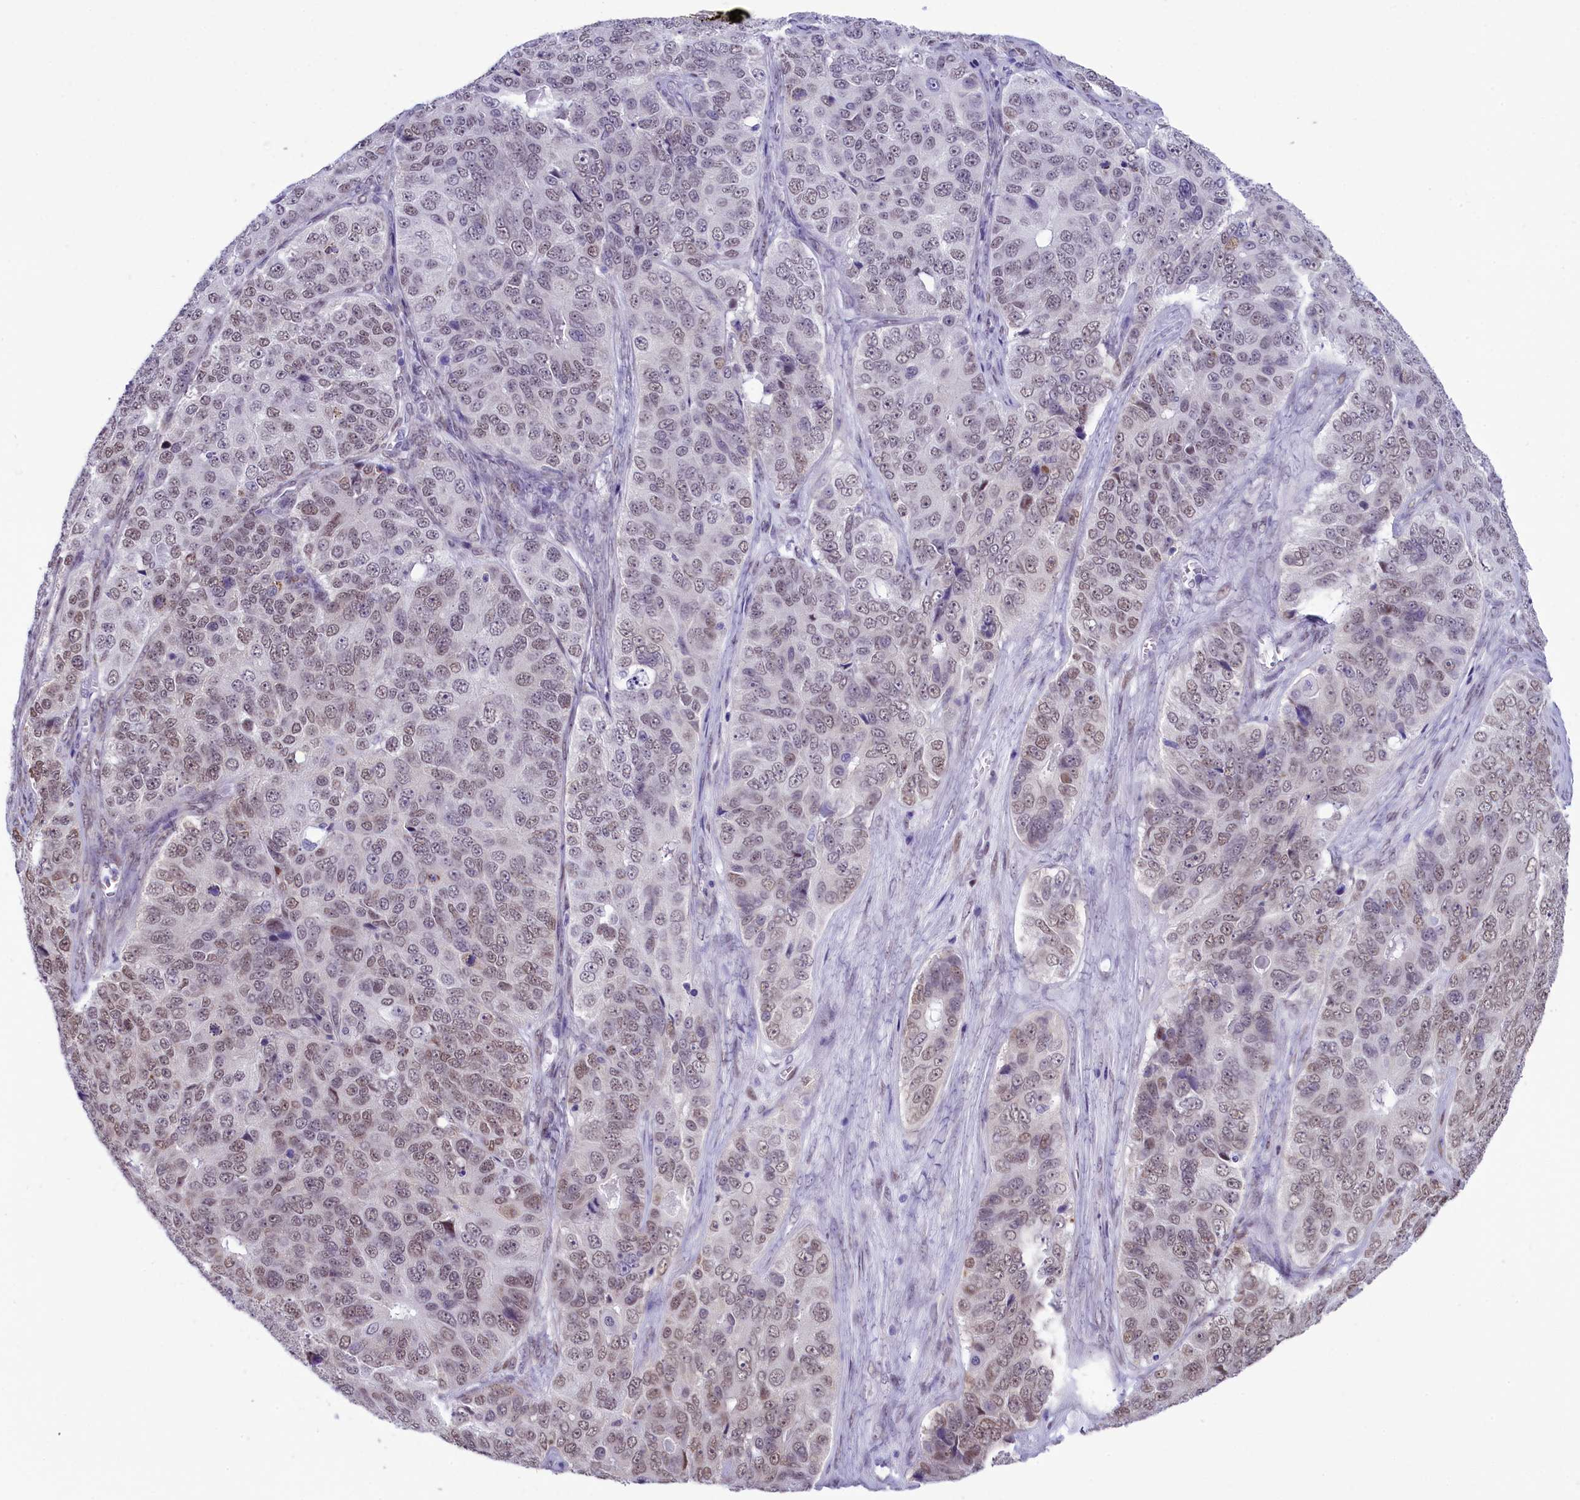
{"staining": {"intensity": "weak", "quantity": "25%-75%", "location": "nuclear"}, "tissue": "ovarian cancer", "cell_type": "Tumor cells", "image_type": "cancer", "snomed": [{"axis": "morphology", "description": "Carcinoma, endometroid"}, {"axis": "topography", "description": "Ovary"}], "caption": "An immunohistochemistry histopathology image of tumor tissue is shown. Protein staining in brown highlights weak nuclear positivity in ovarian cancer within tumor cells.", "gene": "RPS6KB1", "patient": {"sex": "female", "age": 51}}